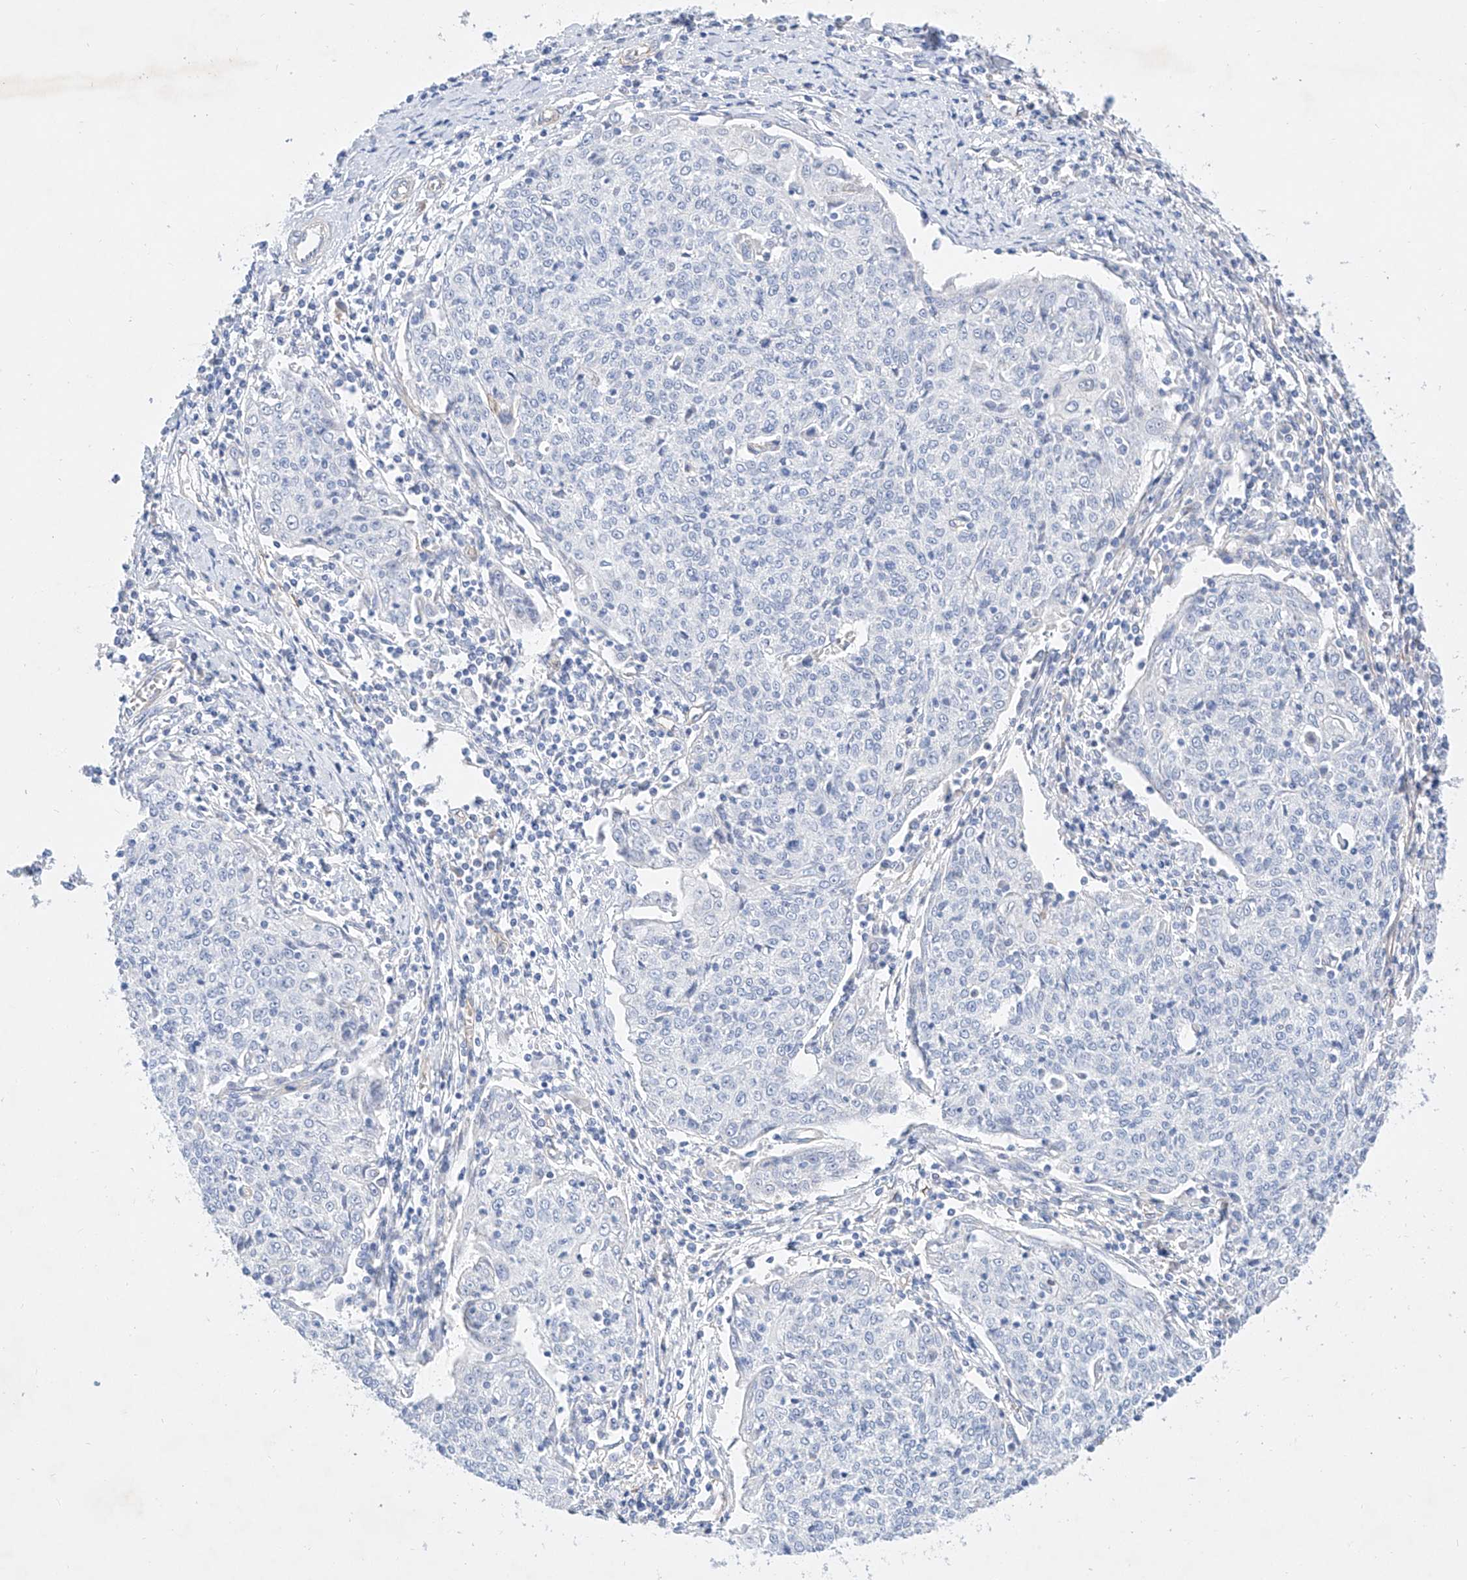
{"staining": {"intensity": "negative", "quantity": "none", "location": "none"}, "tissue": "cervical cancer", "cell_type": "Tumor cells", "image_type": "cancer", "snomed": [{"axis": "morphology", "description": "Squamous cell carcinoma, NOS"}, {"axis": "topography", "description": "Cervix"}], "caption": "The IHC histopathology image has no significant staining in tumor cells of cervical cancer tissue.", "gene": "SBSPON", "patient": {"sex": "female", "age": 48}}